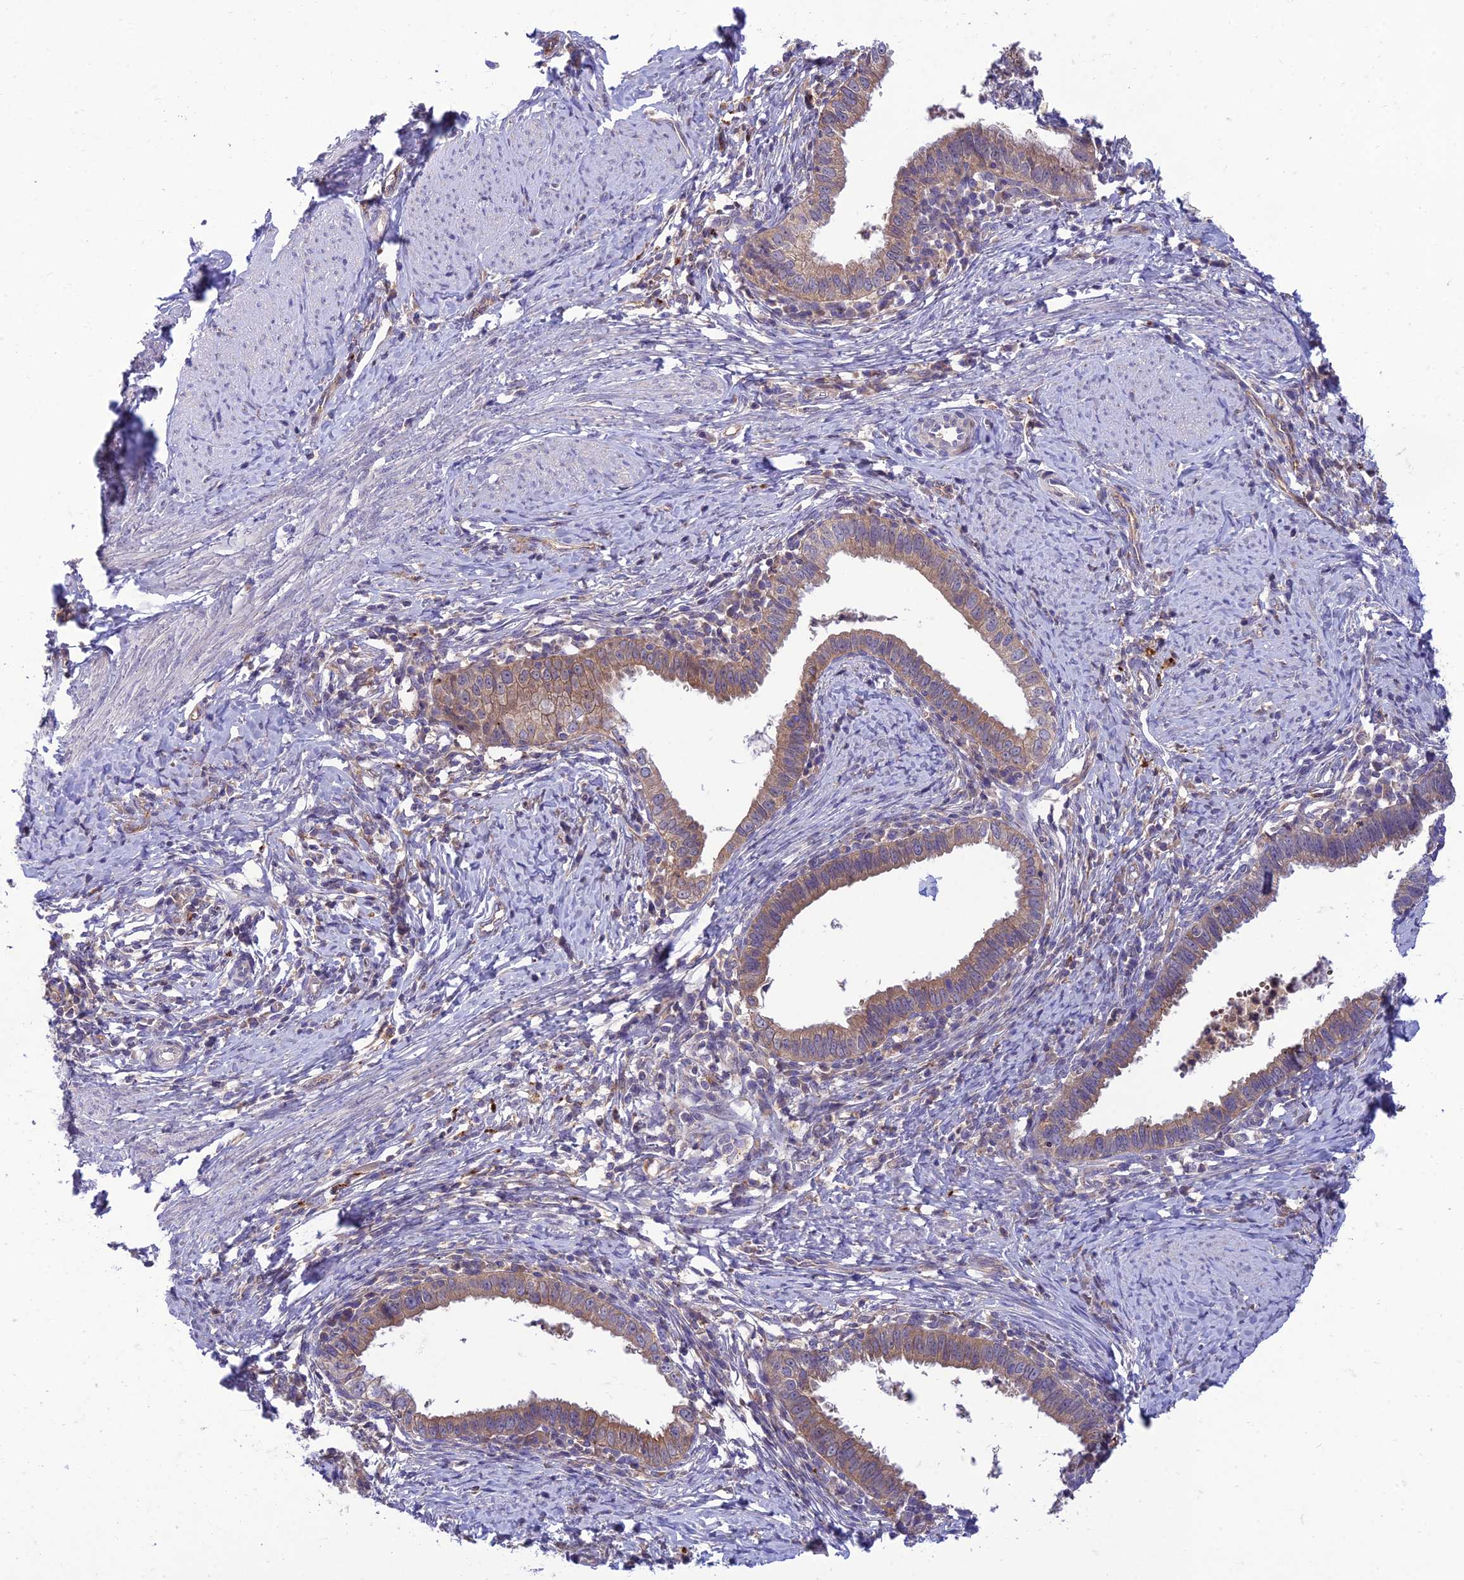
{"staining": {"intensity": "moderate", "quantity": ">75%", "location": "cytoplasmic/membranous"}, "tissue": "cervical cancer", "cell_type": "Tumor cells", "image_type": "cancer", "snomed": [{"axis": "morphology", "description": "Adenocarcinoma, NOS"}, {"axis": "topography", "description": "Cervix"}], "caption": "Brown immunohistochemical staining in human adenocarcinoma (cervical) reveals moderate cytoplasmic/membranous positivity in about >75% of tumor cells.", "gene": "IRAK3", "patient": {"sex": "female", "age": 36}}